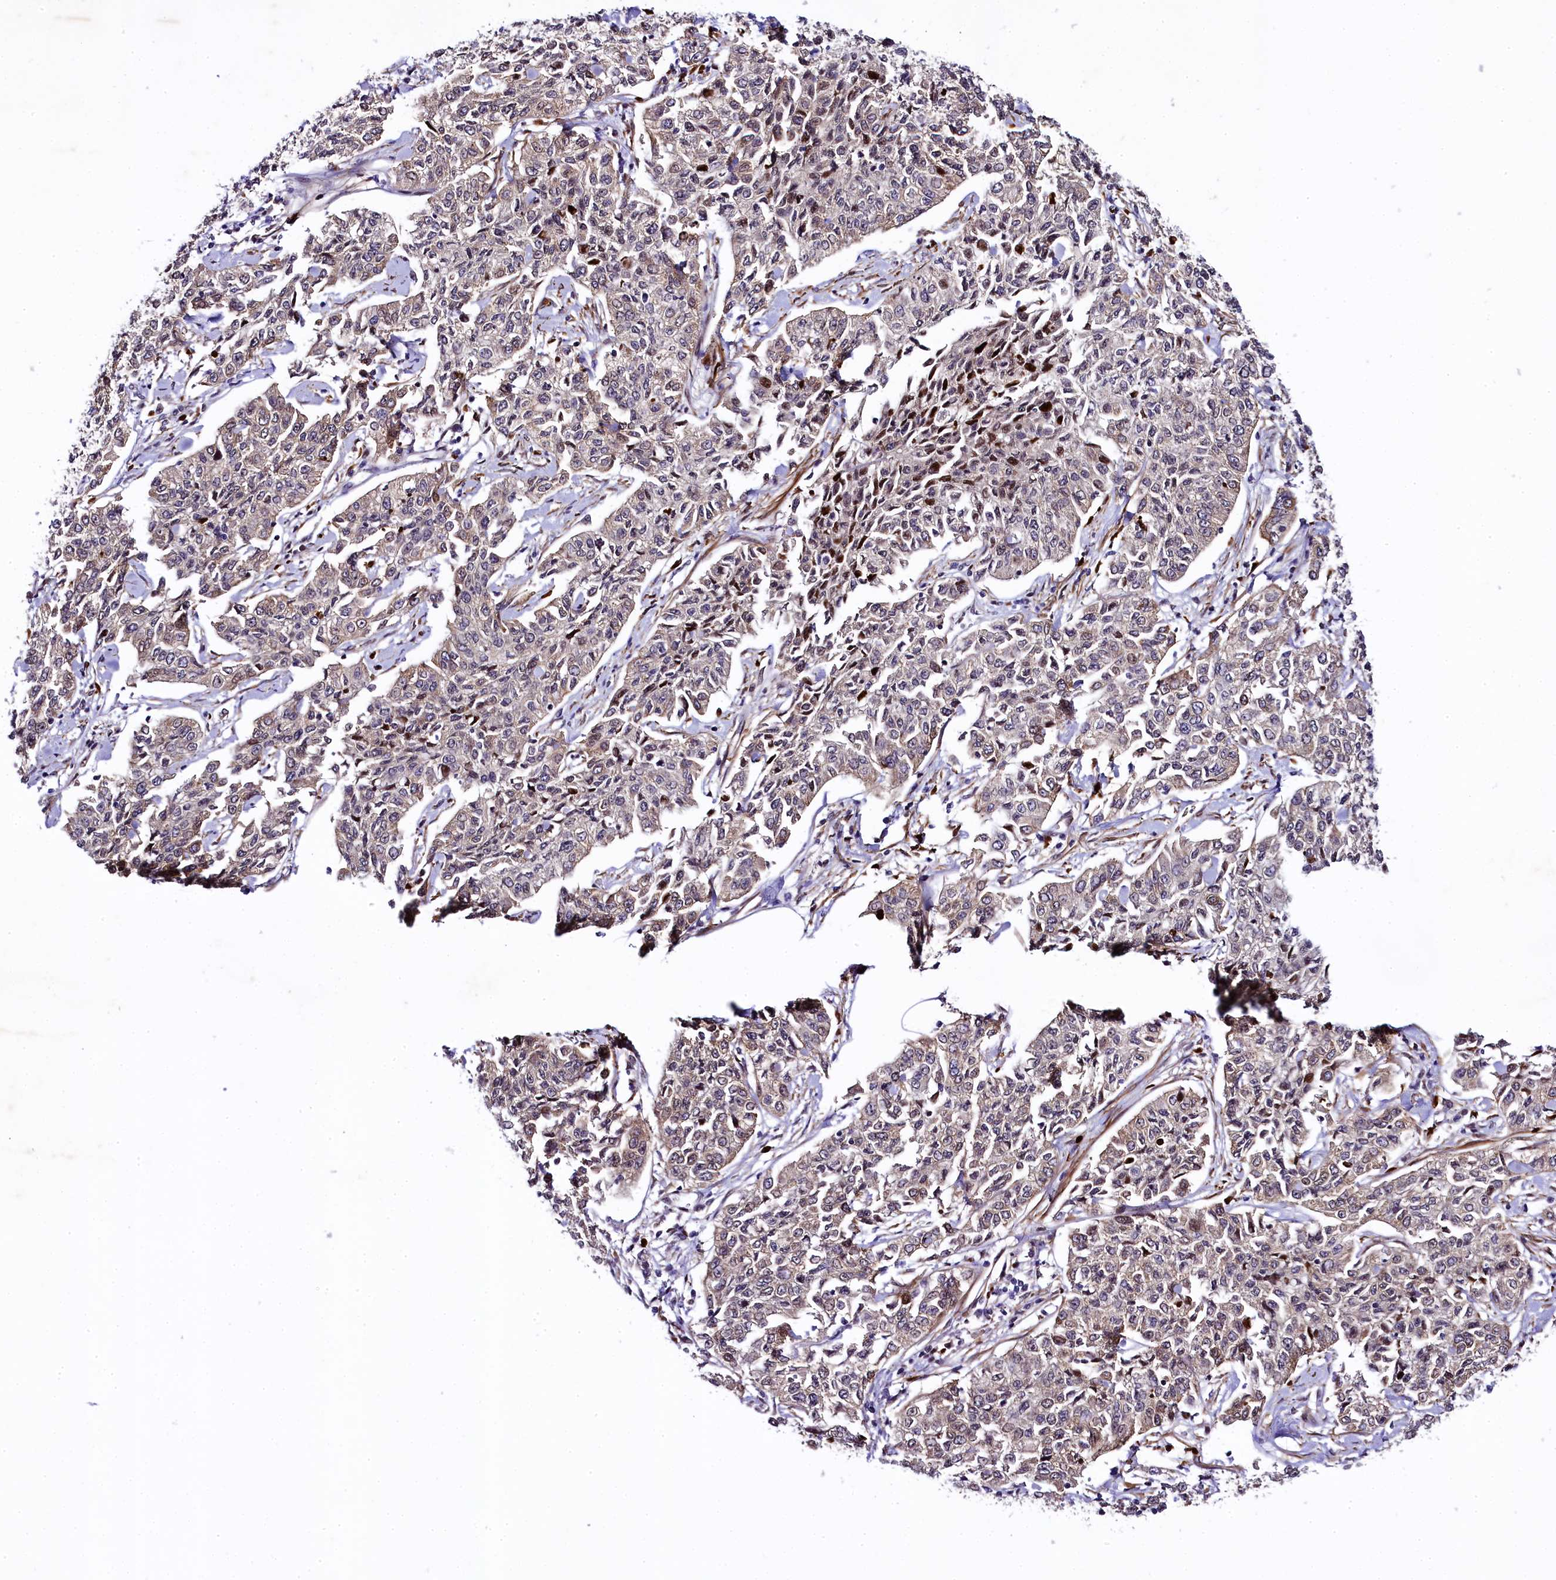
{"staining": {"intensity": "weak", "quantity": ">75%", "location": "cytoplasmic/membranous"}, "tissue": "cervical cancer", "cell_type": "Tumor cells", "image_type": "cancer", "snomed": [{"axis": "morphology", "description": "Squamous cell carcinoma, NOS"}, {"axis": "topography", "description": "Cervix"}], "caption": "Cervical cancer stained with DAB (3,3'-diaminobenzidine) immunohistochemistry displays low levels of weak cytoplasmic/membranous expression in about >75% of tumor cells.", "gene": "SAMD10", "patient": {"sex": "female", "age": 35}}